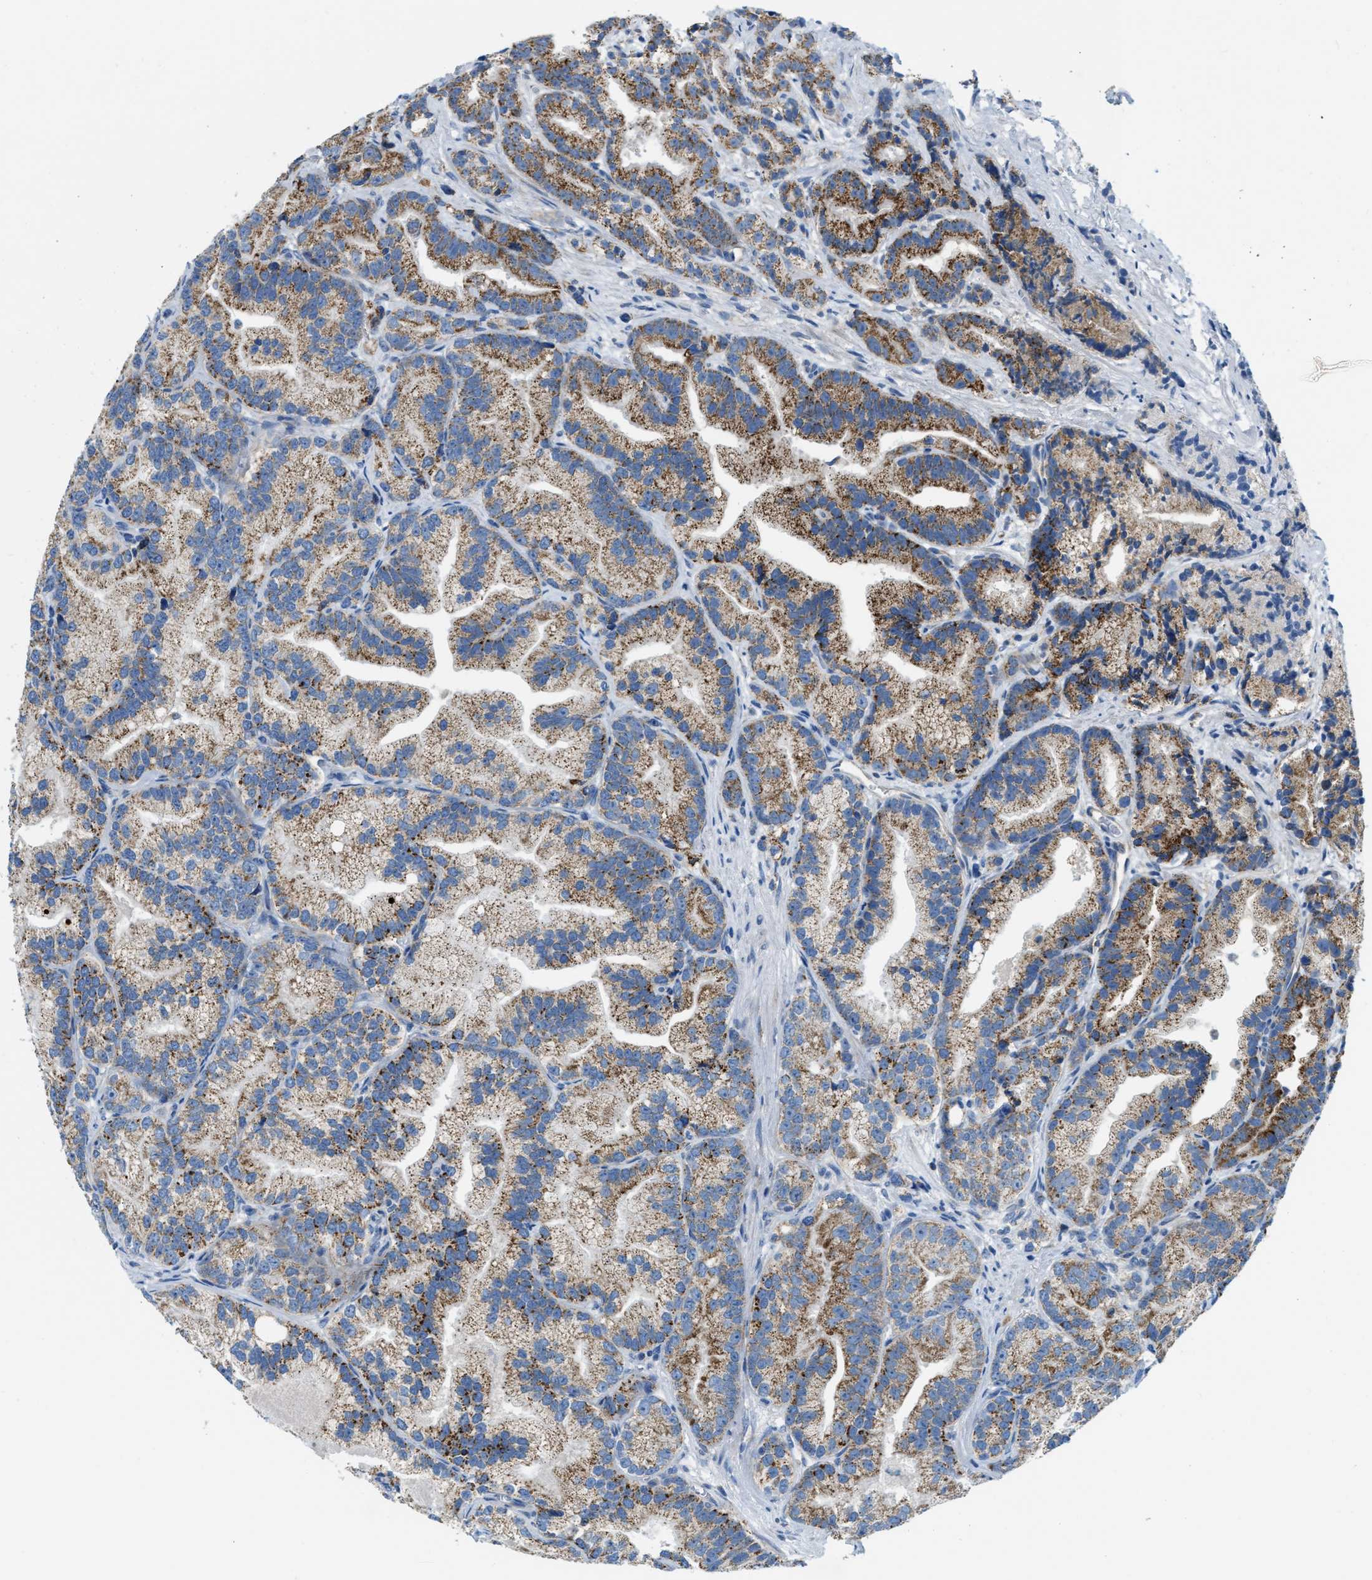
{"staining": {"intensity": "moderate", "quantity": ">75%", "location": "cytoplasmic/membranous"}, "tissue": "prostate cancer", "cell_type": "Tumor cells", "image_type": "cancer", "snomed": [{"axis": "morphology", "description": "Adenocarcinoma, Low grade"}, {"axis": "topography", "description": "Prostate"}], "caption": "Protein staining of prostate low-grade adenocarcinoma tissue reveals moderate cytoplasmic/membranous positivity in approximately >75% of tumor cells.", "gene": "JADE1", "patient": {"sex": "male", "age": 89}}